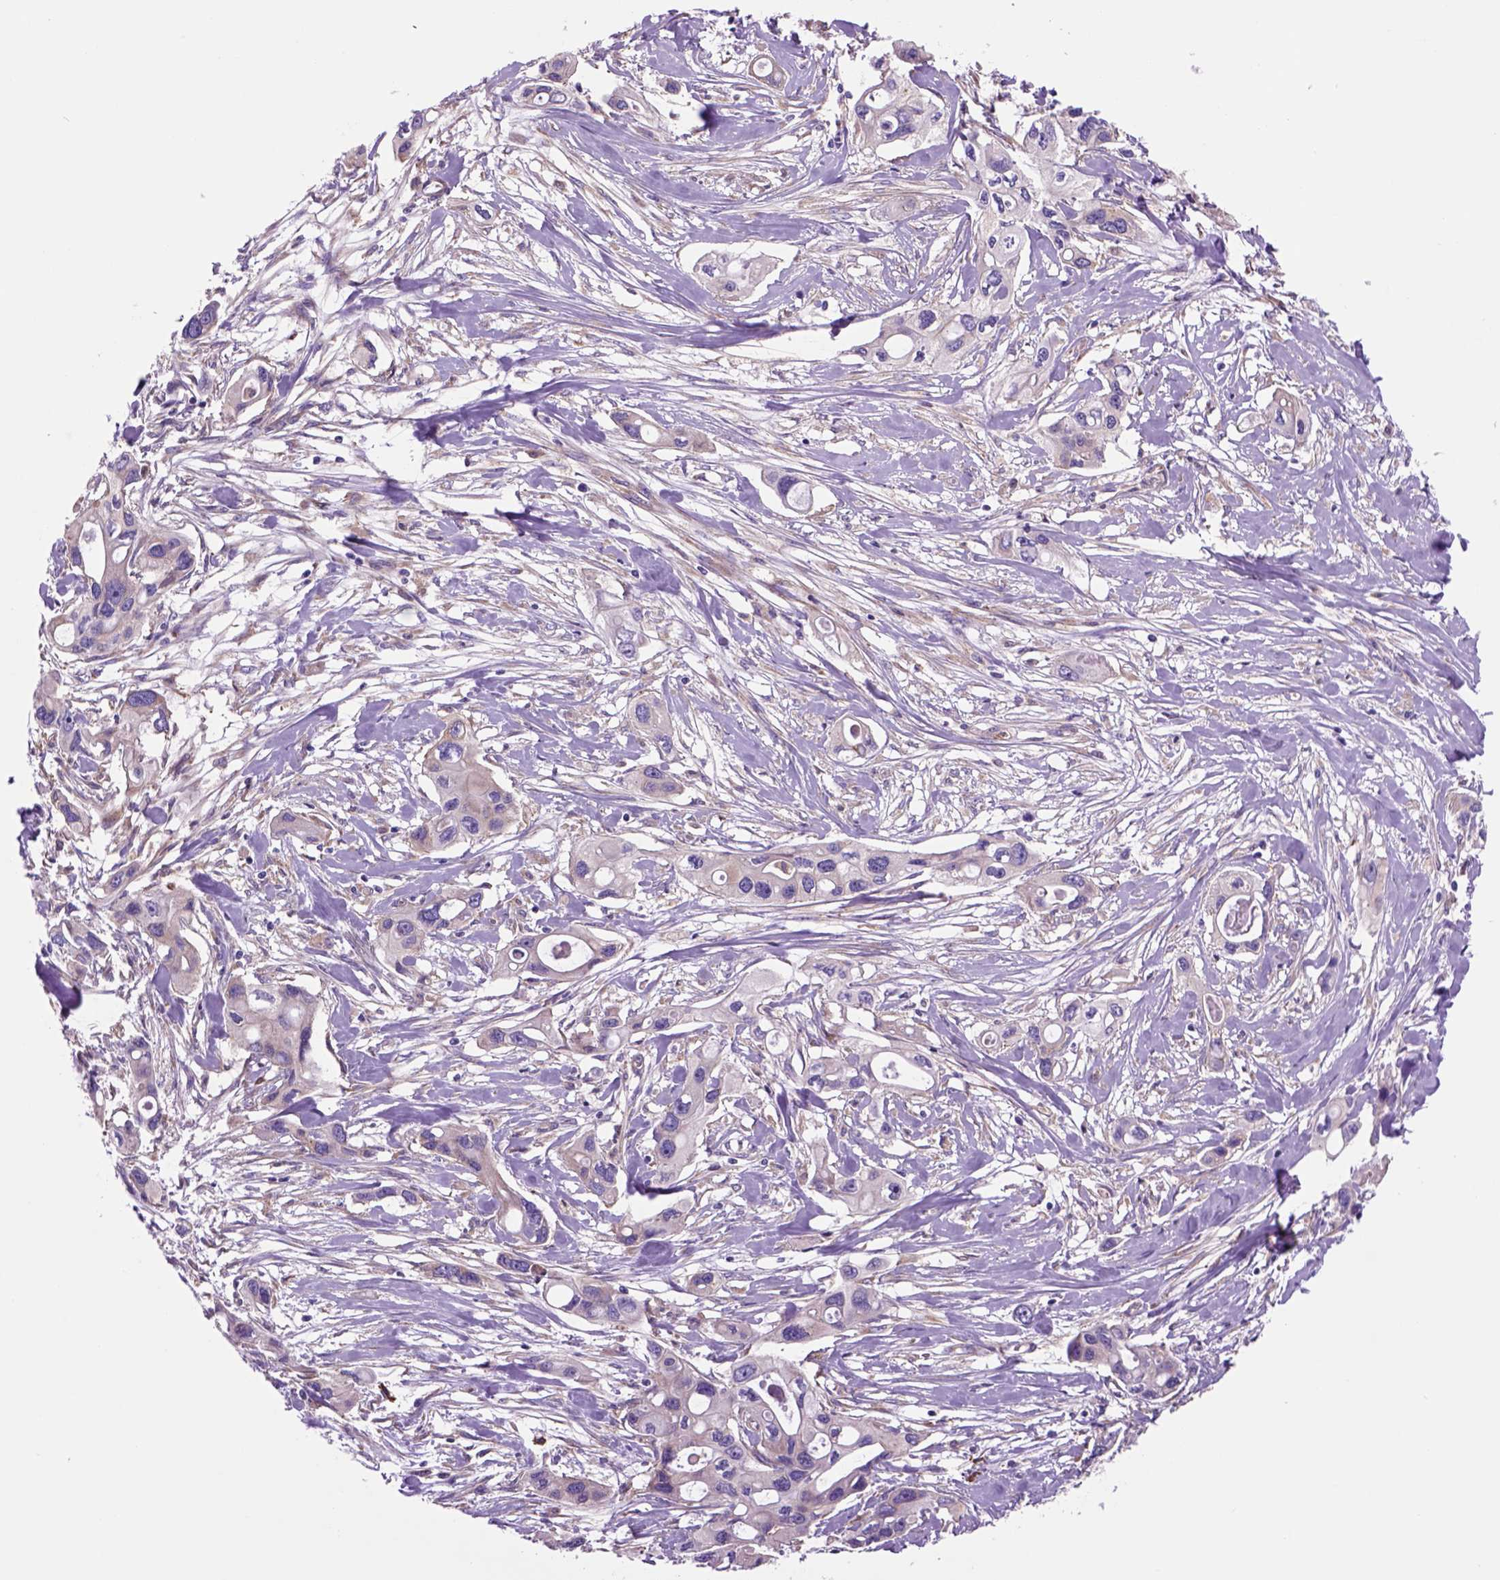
{"staining": {"intensity": "negative", "quantity": "none", "location": "none"}, "tissue": "pancreatic cancer", "cell_type": "Tumor cells", "image_type": "cancer", "snomed": [{"axis": "morphology", "description": "Adenocarcinoma, NOS"}, {"axis": "topography", "description": "Pancreas"}], "caption": "A high-resolution image shows immunohistochemistry (IHC) staining of pancreatic adenocarcinoma, which displays no significant staining in tumor cells.", "gene": "PIAS3", "patient": {"sex": "male", "age": 60}}